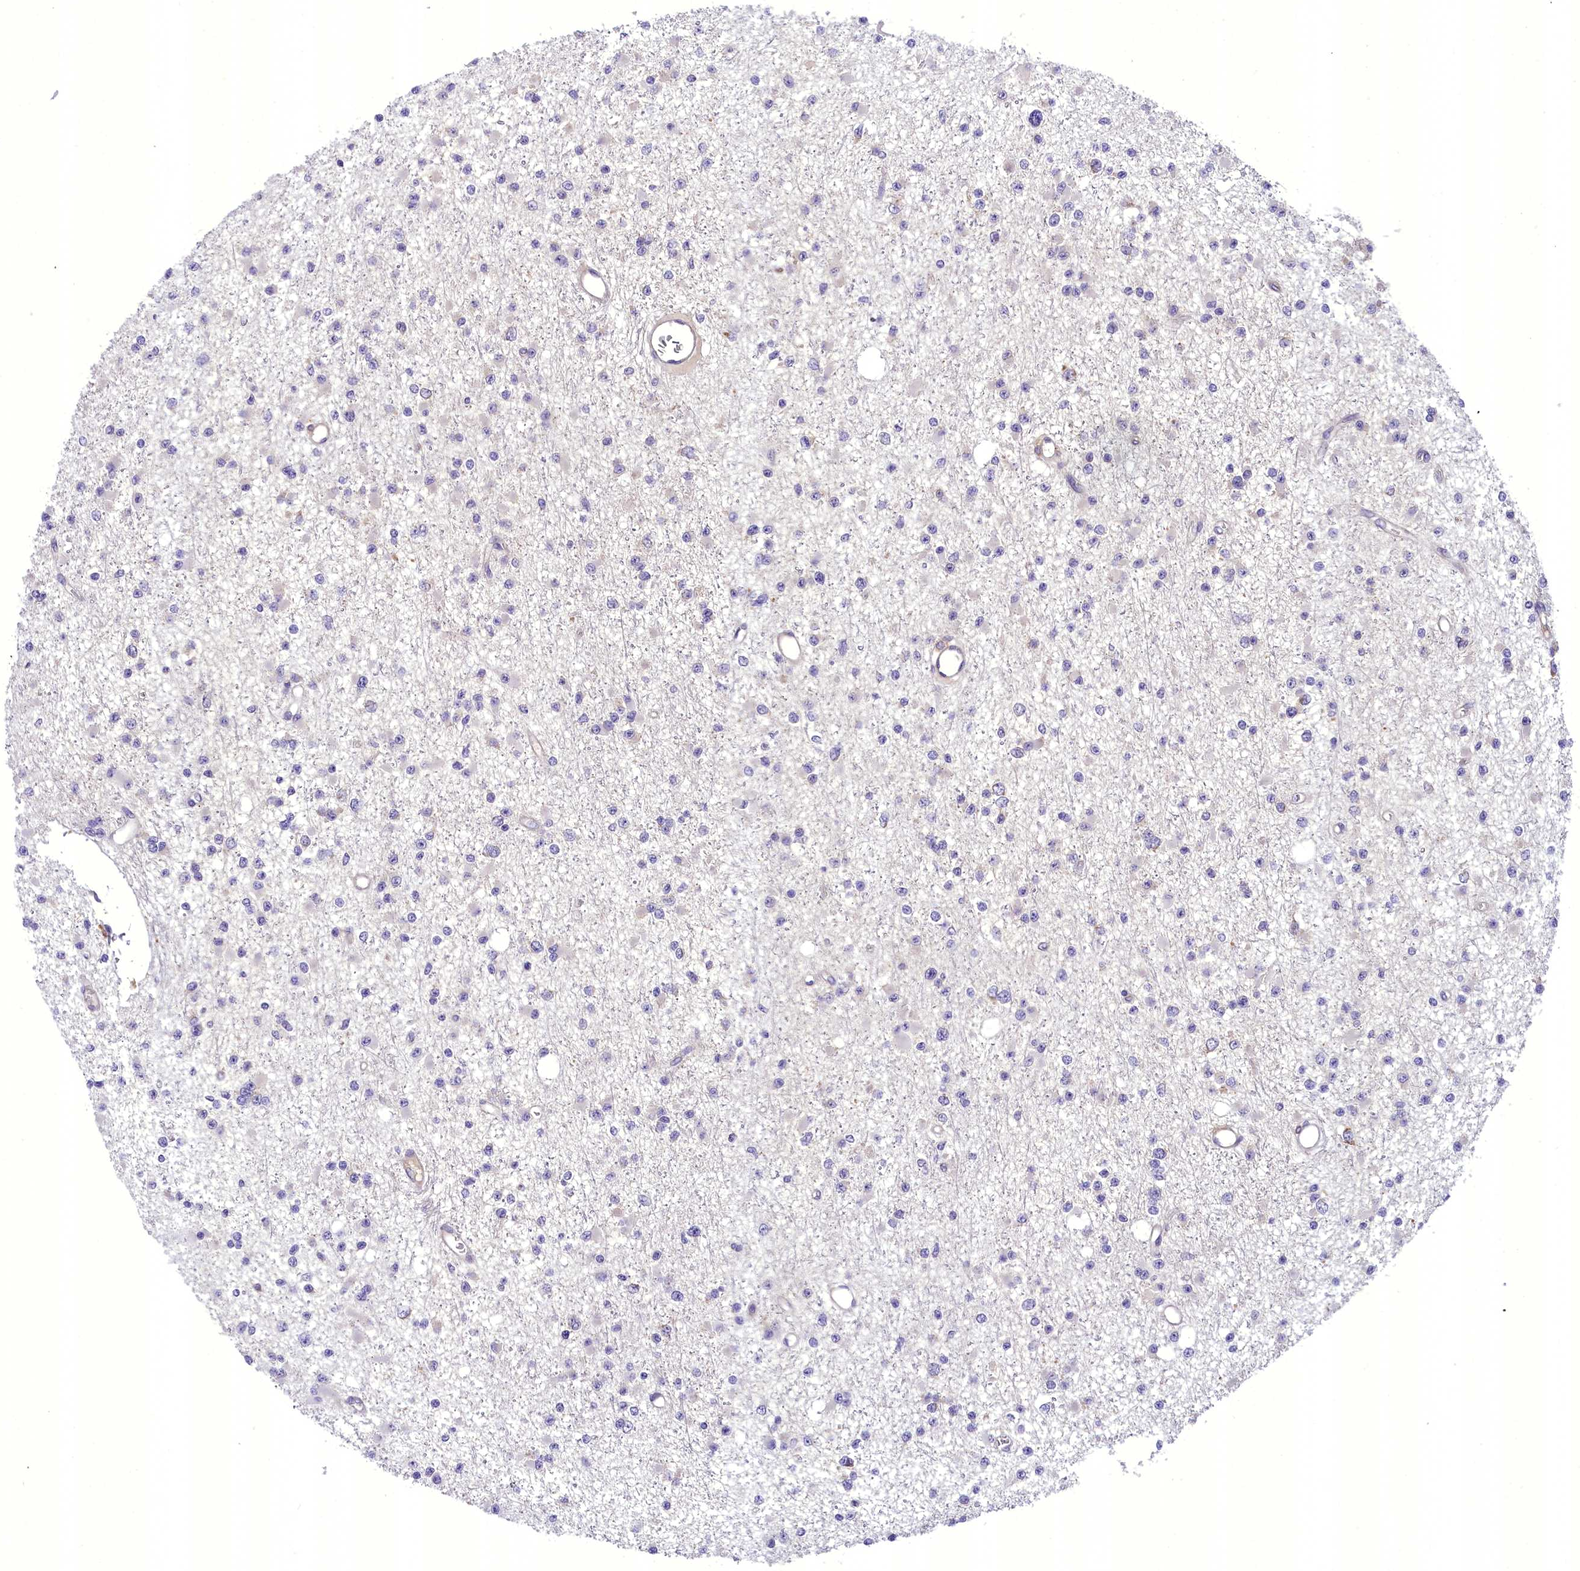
{"staining": {"intensity": "negative", "quantity": "none", "location": "none"}, "tissue": "glioma", "cell_type": "Tumor cells", "image_type": "cancer", "snomed": [{"axis": "morphology", "description": "Glioma, malignant, Low grade"}, {"axis": "topography", "description": "Brain"}], "caption": "IHC photomicrograph of low-grade glioma (malignant) stained for a protein (brown), which reveals no expression in tumor cells.", "gene": "DNAJB9", "patient": {"sex": "female", "age": 22}}